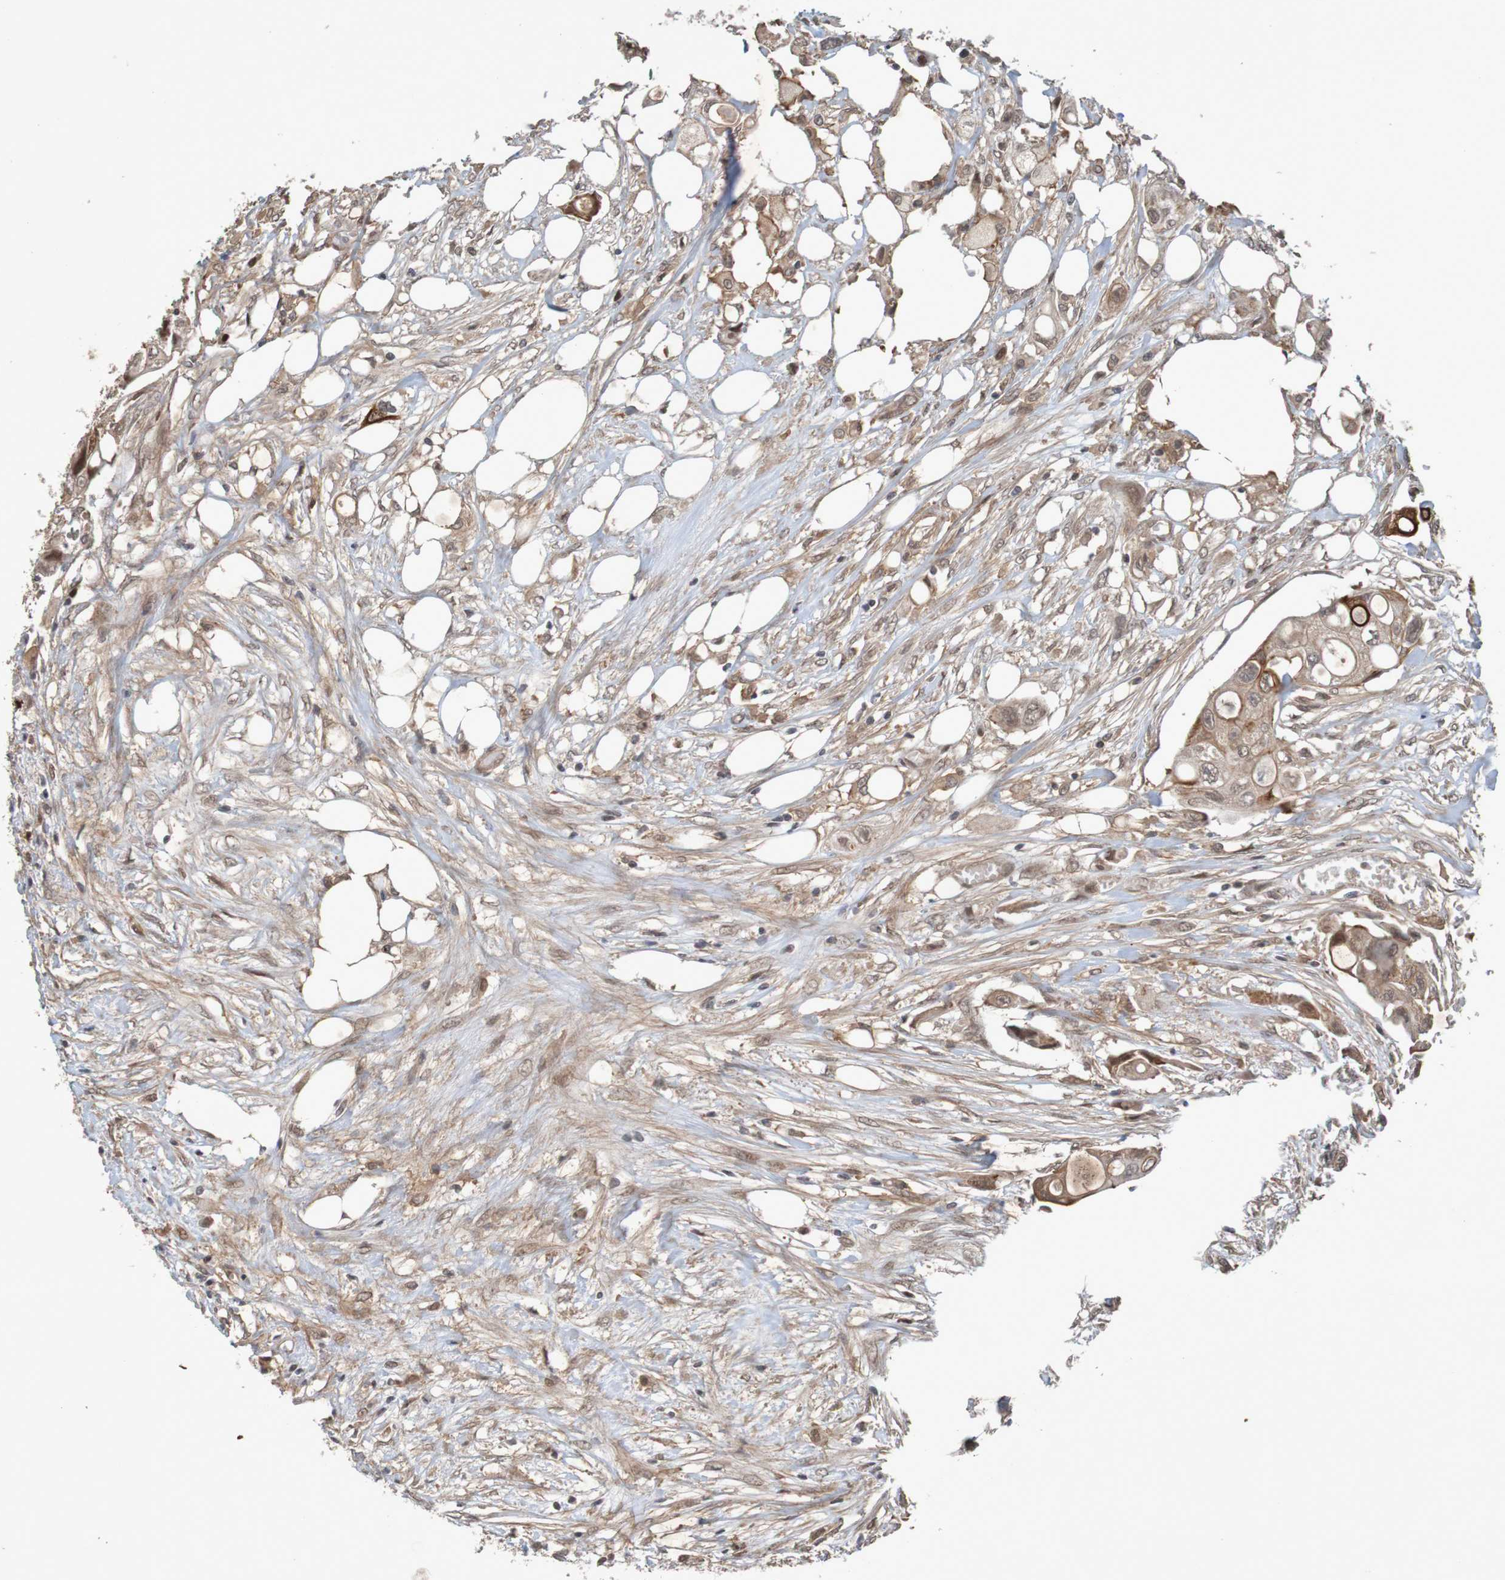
{"staining": {"intensity": "strong", "quantity": "25%-75%", "location": "cytoplasmic/membranous"}, "tissue": "colorectal cancer", "cell_type": "Tumor cells", "image_type": "cancer", "snomed": [{"axis": "morphology", "description": "Adenocarcinoma, NOS"}, {"axis": "topography", "description": "Colon"}], "caption": "The histopathology image demonstrates a brown stain indicating the presence of a protein in the cytoplasmic/membranous of tumor cells in colorectal cancer.", "gene": "ARHGEF11", "patient": {"sex": "female", "age": 57}}